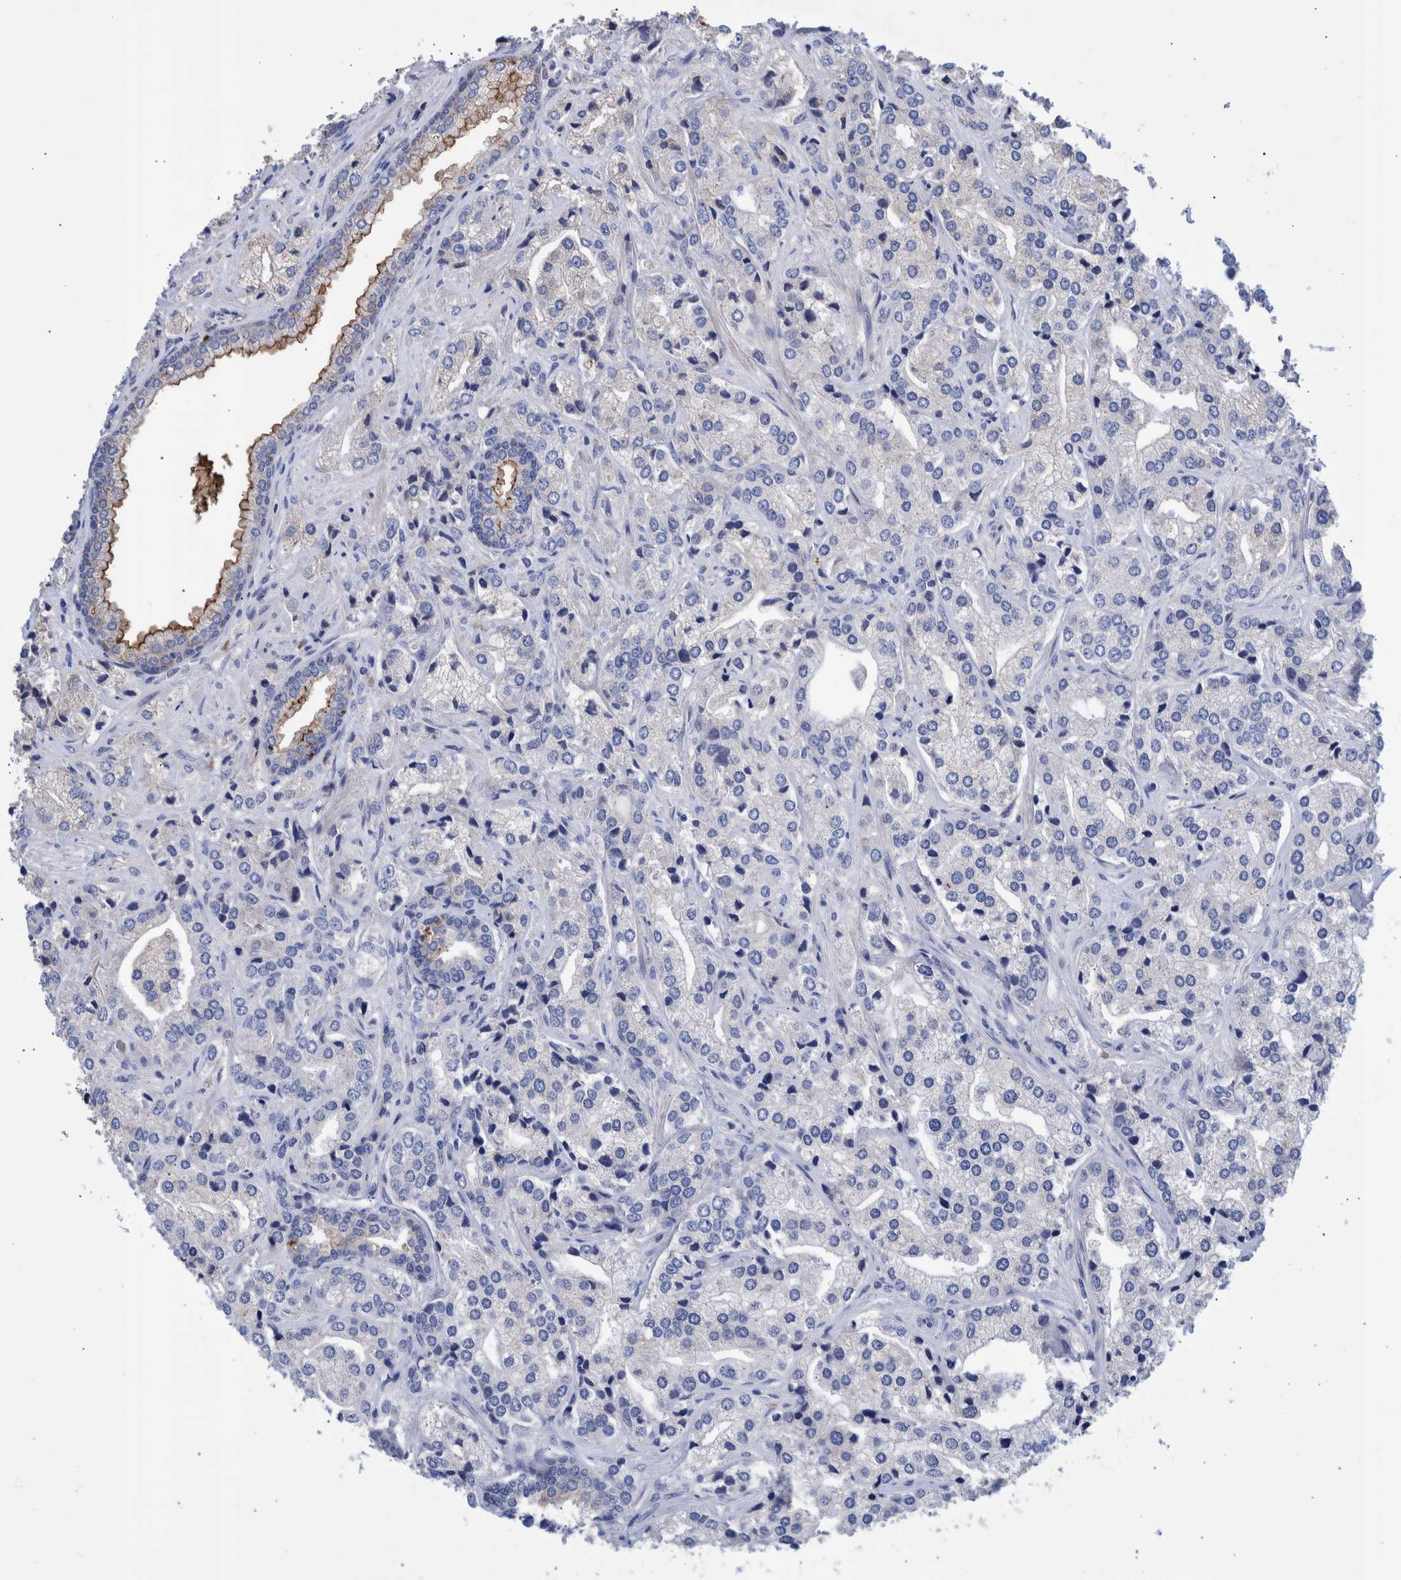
{"staining": {"intensity": "negative", "quantity": "none", "location": "none"}, "tissue": "prostate cancer", "cell_type": "Tumor cells", "image_type": "cancer", "snomed": [{"axis": "morphology", "description": "Adenocarcinoma, High grade"}, {"axis": "topography", "description": "Prostate"}], "caption": "Prostate cancer (adenocarcinoma (high-grade)) was stained to show a protein in brown. There is no significant positivity in tumor cells. The staining is performed using DAB (3,3'-diaminobenzidine) brown chromogen with nuclei counter-stained in using hematoxylin.", "gene": "DLL4", "patient": {"sex": "male", "age": 66}}